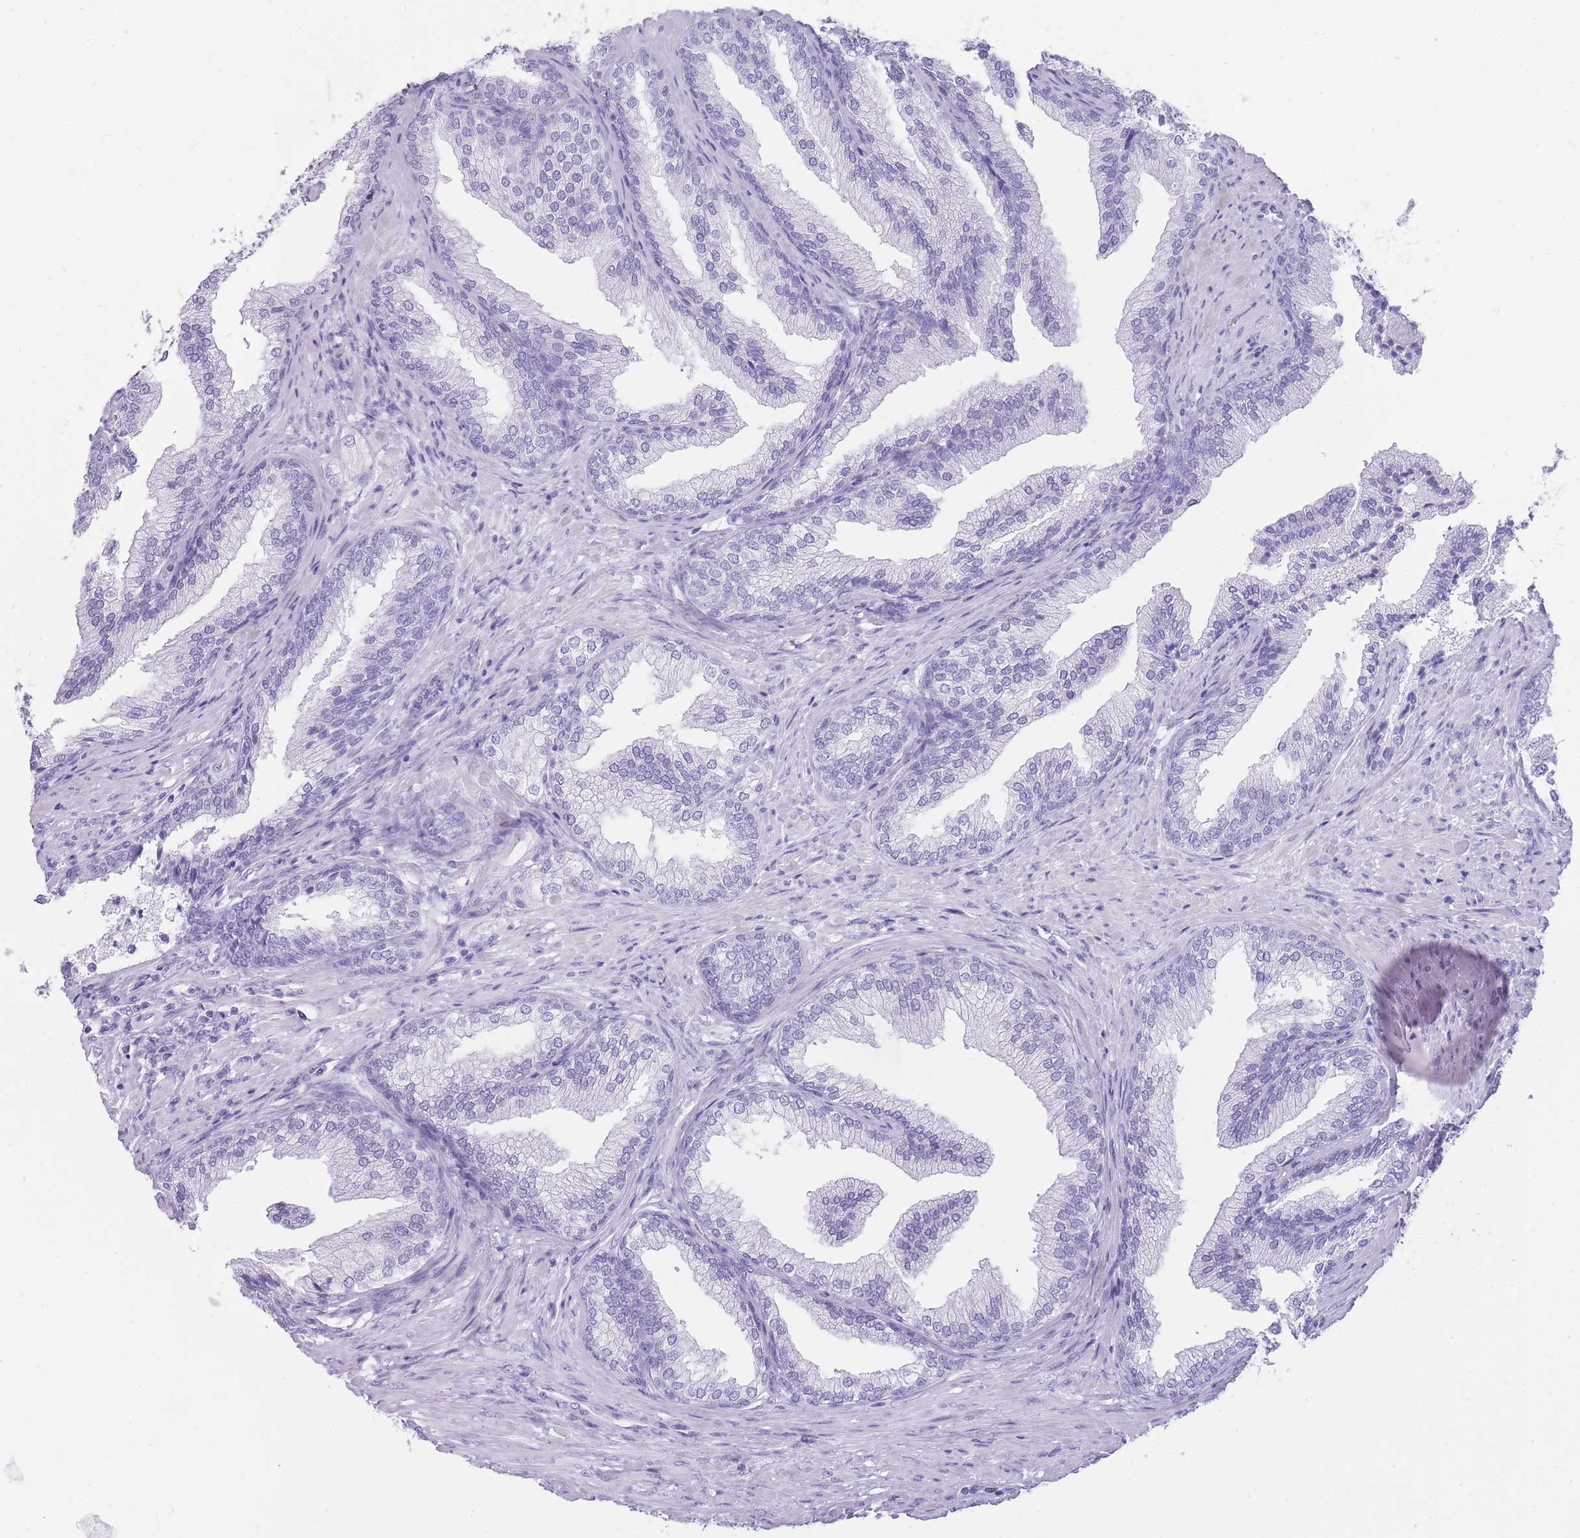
{"staining": {"intensity": "negative", "quantity": "none", "location": "none"}, "tissue": "prostate", "cell_type": "Glandular cells", "image_type": "normal", "snomed": [{"axis": "morphology", "description": "Normal tissue, NOS"}, {"axis": "topography", "description": "Prostate"}], "caption": "This photomicrograph is of unremarkable prostate stained with immunohistochemistry to label a protein in brown with the nuclei are counter-stained blue. There is no positivity in glandular cells.", "gene": "INS", "patient": {"sex": "male", "age": 76}}